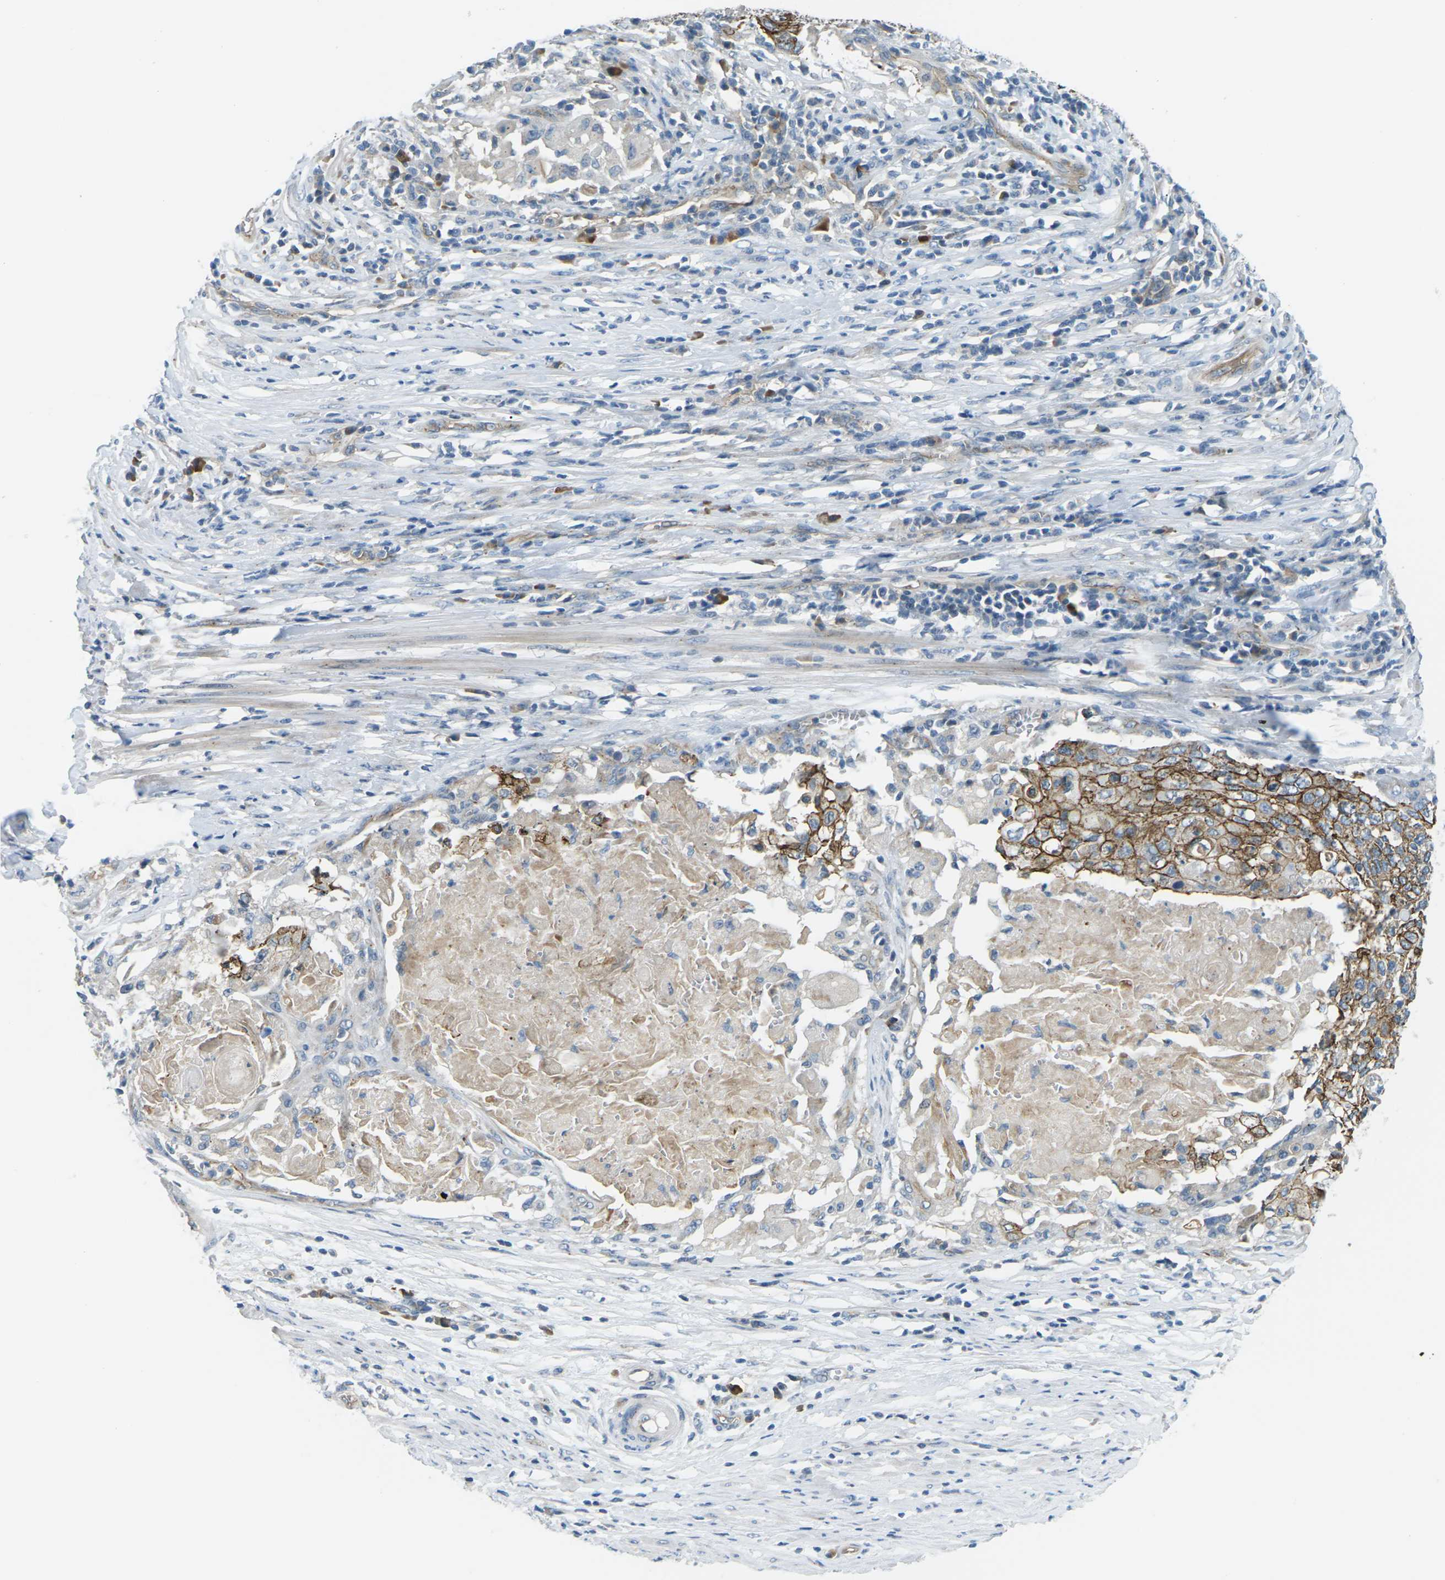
{"staining": {"intensity": "moderate", "quantity": "25%-75%", "location": "cytoplasmic/membranous"}, "tissue": "cervical cancer", "cell_type": "Tumor cells", "image_type": "cancer", "snomed": [{"axis": "morphology", "description": "Squamous cell carcinoma, NOS"}, {"axis": "topography", "description": "Cervix"}], "caption": "Cervical squamous cell carcinoma was stained to show a protein in brown. There is medium levels of moderate cytoplasmic/membranous staining in about 25%-75% of tumor cells. (IHC, brightfield microscopy, high magnification).", "gene": "SLC13A3", "patient": {"sex": "female", "age": 39}}